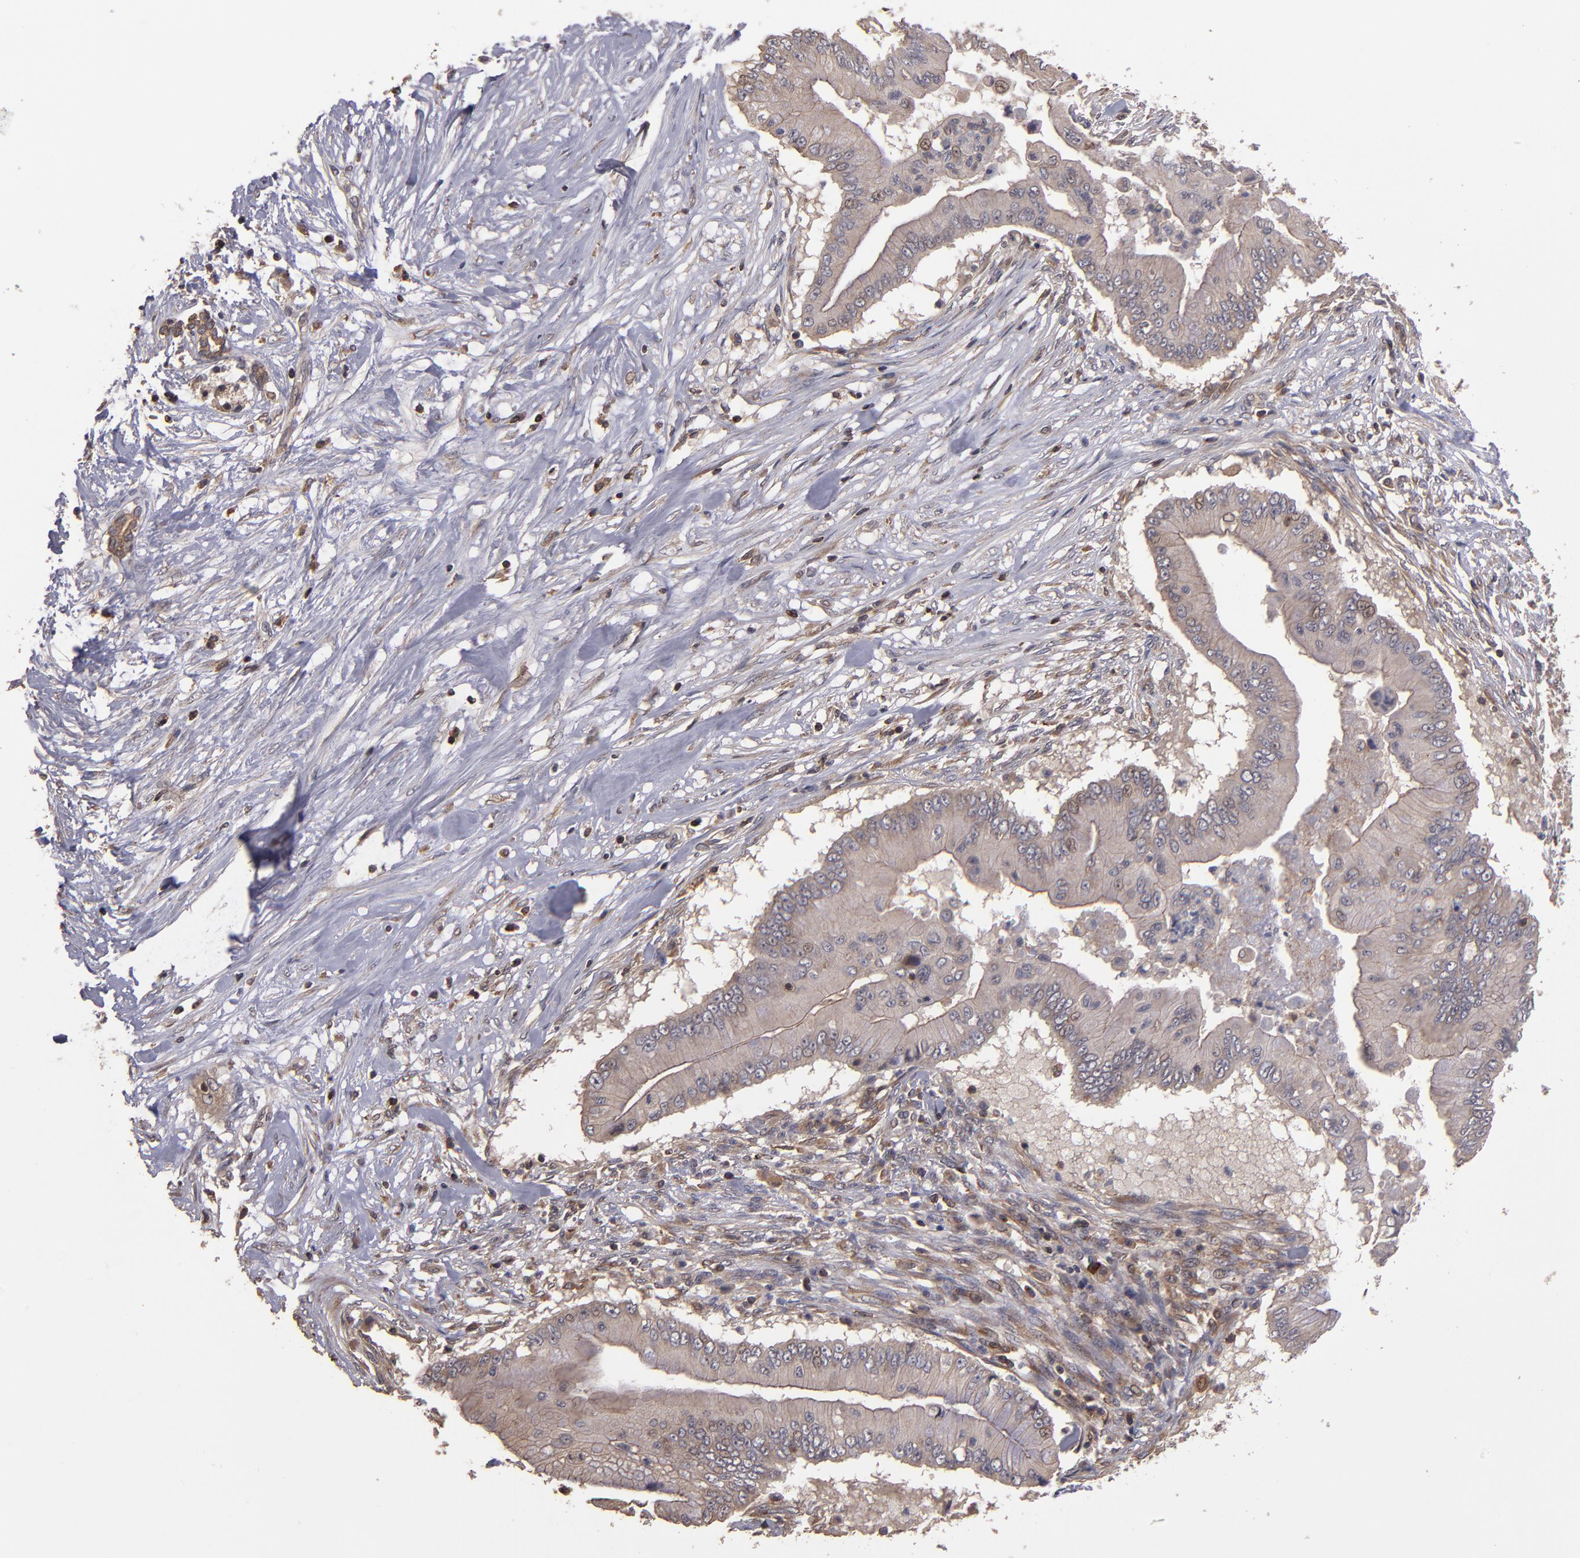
{"staining": {"intensity": "weak", "quantity": "25%-75%", "location": "cytoplasmic/membranous"}, "tissue": "pancreatic cancer", "cell_type": "Tumor cells", "image_type": "cancer", "snomed": [{"axis": "morphology", "description": "Adenocarcinoma, NOS"}, {"axis": "topography", "description": "Pancreas"}], "caption": "Immunohistochemistry histopathology image of neoplastic tissue: pancreatic cancer stained using IHC shows low levels of weak protein expression localized specifically in the cytoplasmic/membranous of tumor cells, appearing as a cytoplasmic/membranous brown color.", "gene": "NF2", "patient": {"sex": "male", "age": 62}}